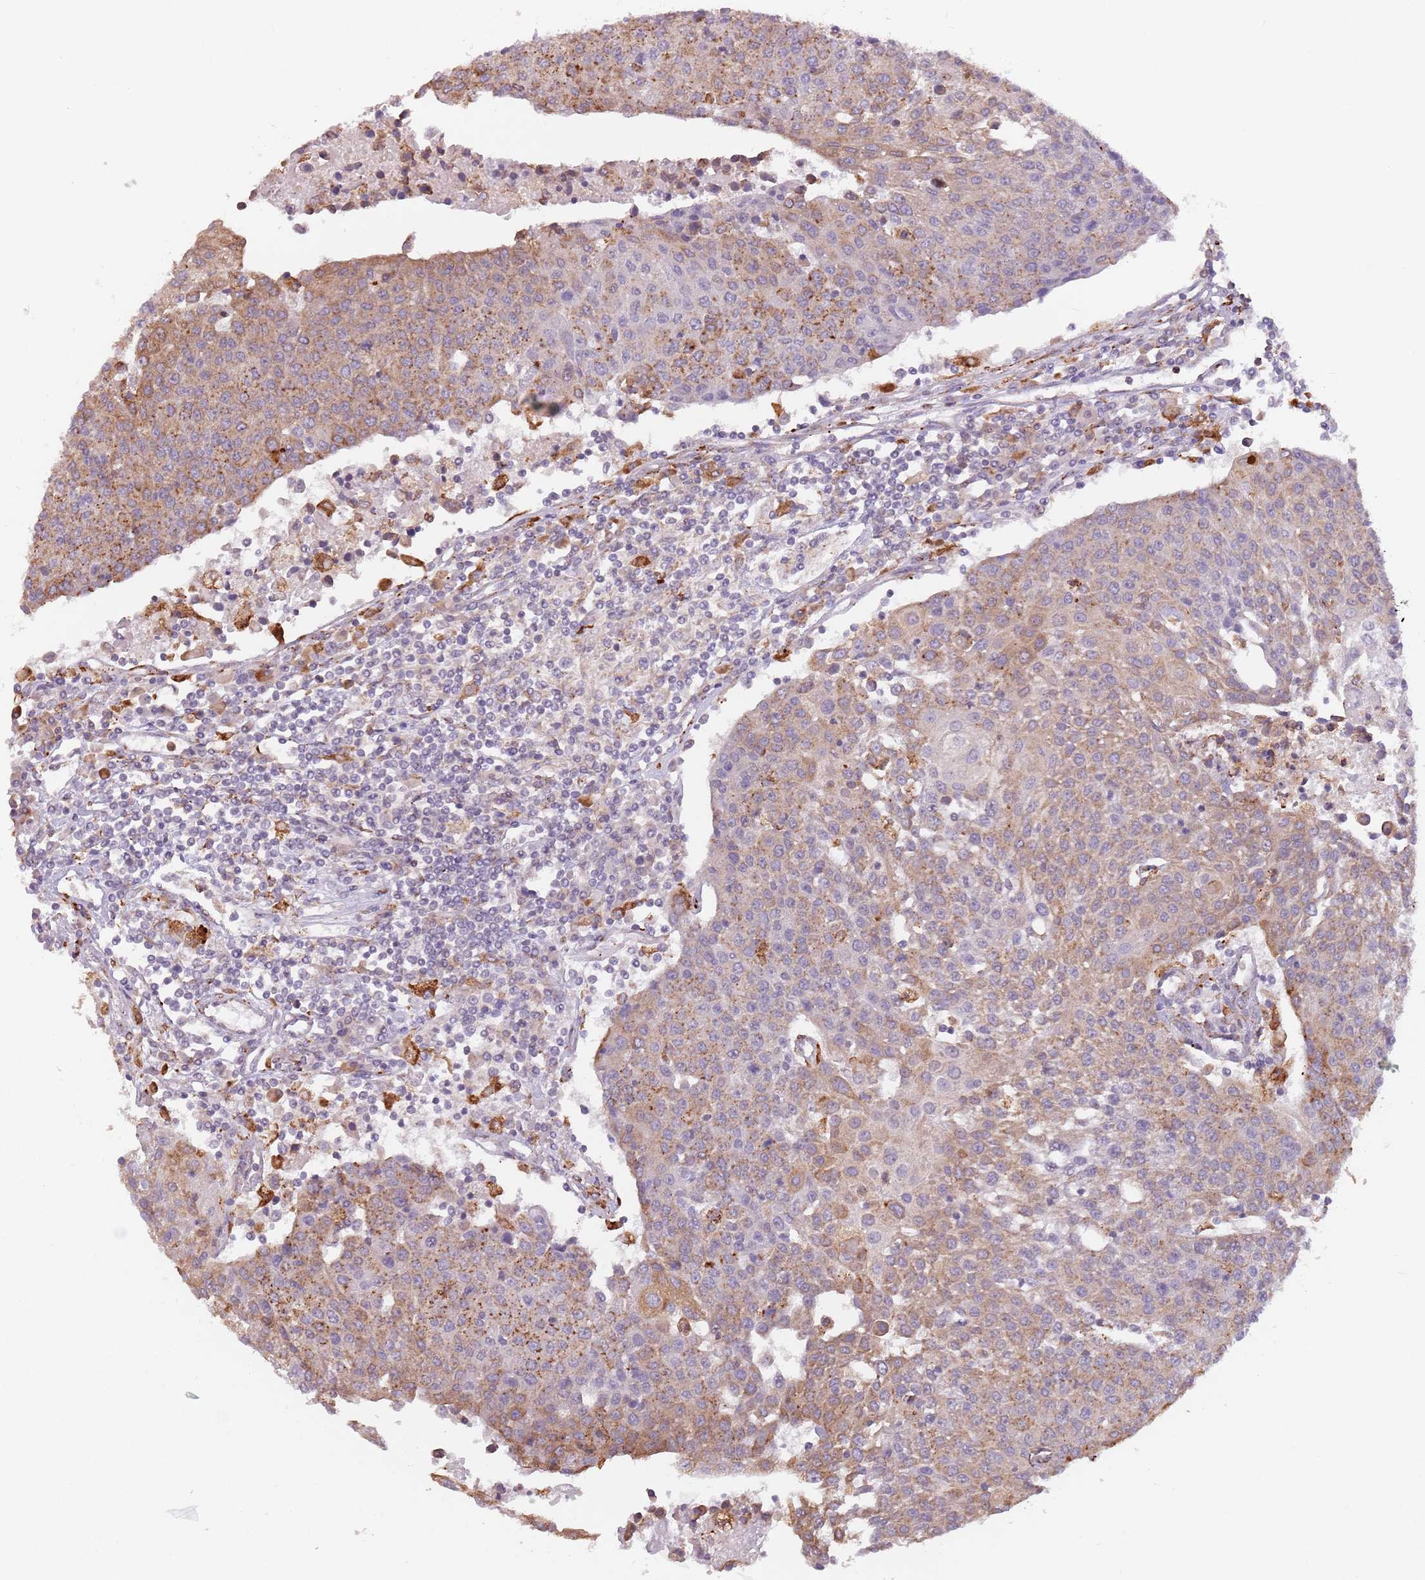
{"staining": {"intensity": "moderate", "quantity": ">75%", "location": "cytoplasmic/membranous"}, "tissue": "urothelial cancer", "cell_type": "Tumor cells", "image_type": "cancer", "snomed": [{"axis": "morphology", "description": "Urothelial carcinoma, High grade"}, {"axis": "topography", "description": "Urinary bladder"}], "caption": "Tumor cells reveal moderate cytoplasmic/membranous positivity in about >75% of cells in high-grade urothelial carcinoma. (brown staining indicates protein expression, while blue staining denotes nuclei).", "gene": "RPS9", "patient": {"sex": "female", "age": 85}}